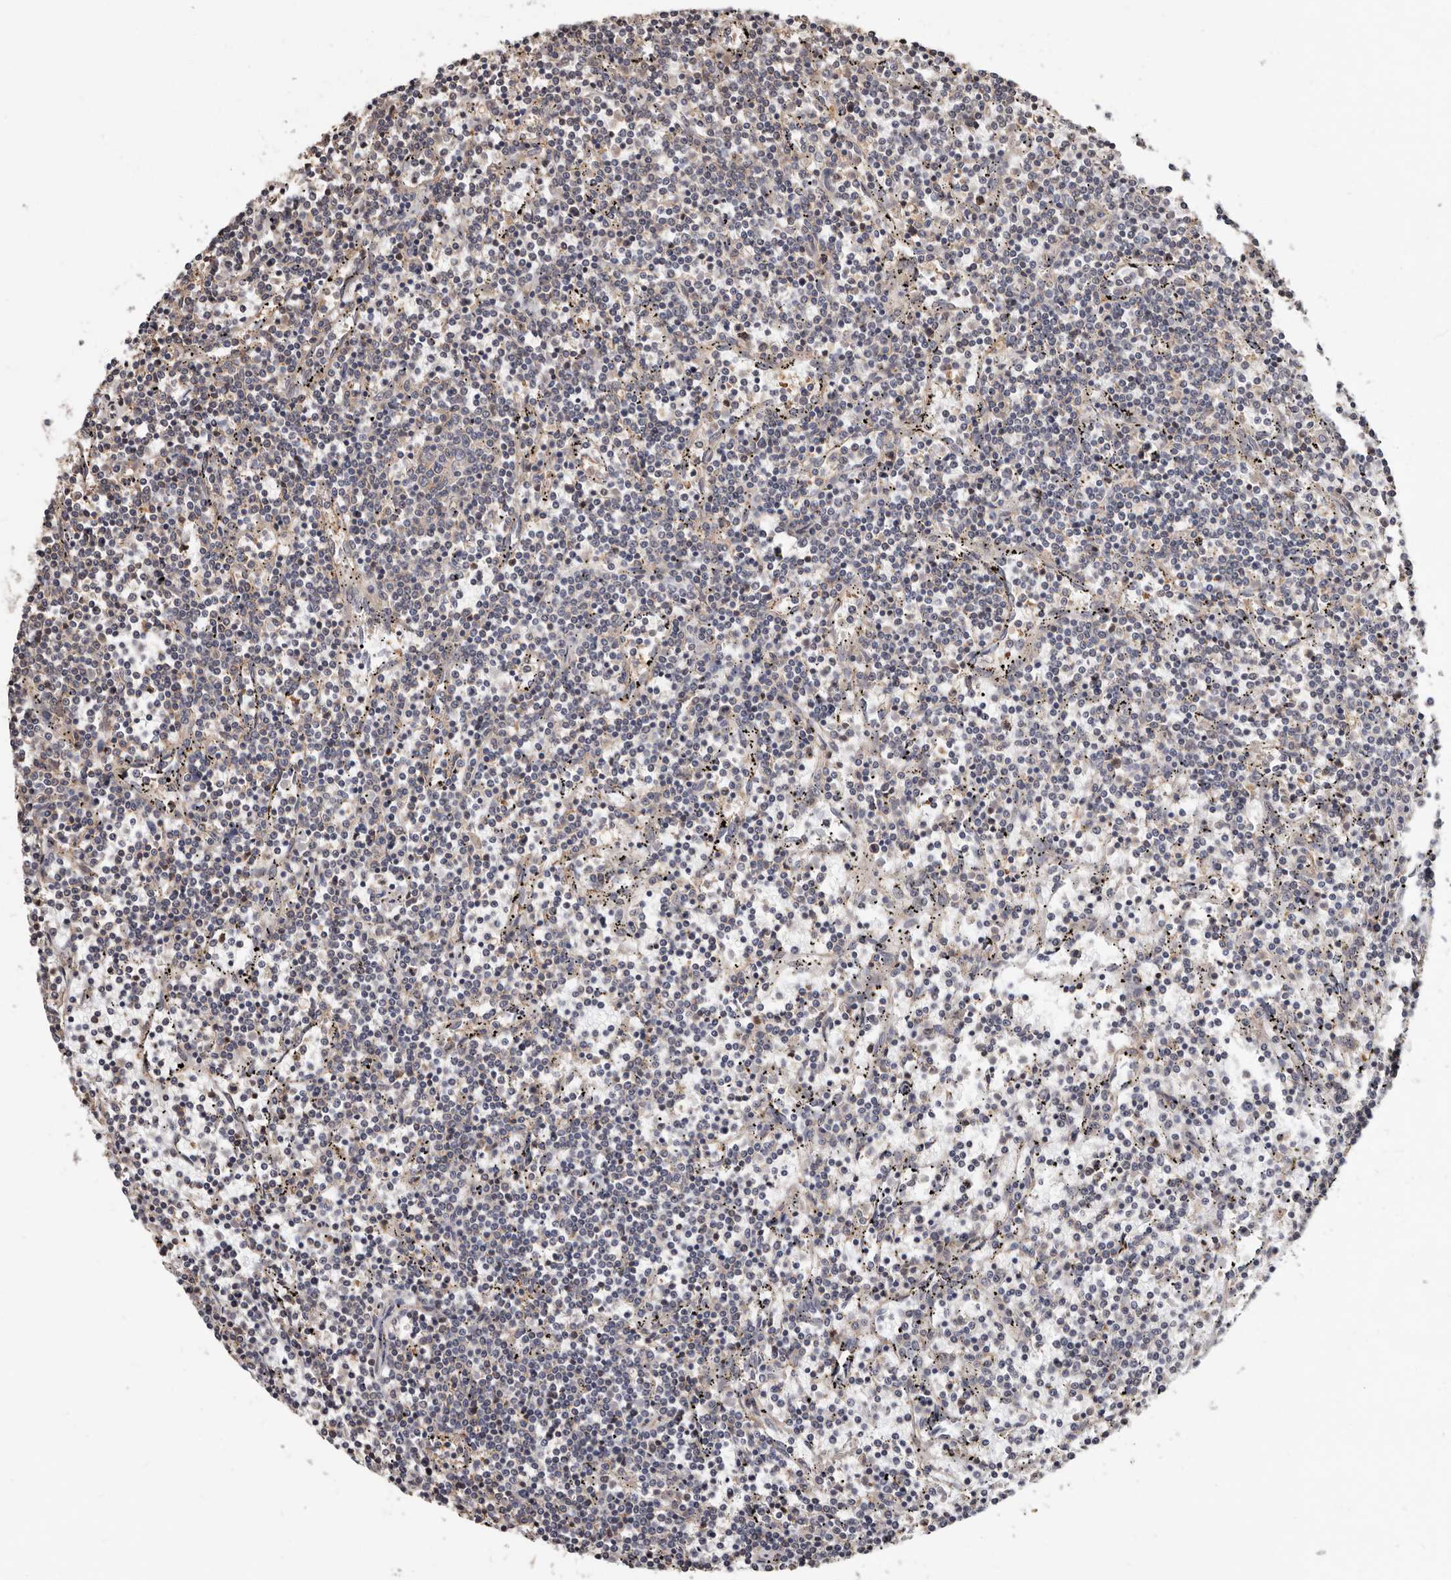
{"staining": {"intensity": "negative", "quantity": "none", "location": "none"}, "tissue": "lymphoma", "cell_type": "Tumor cells", "image_type": "cancer", "snomed": [{"axis": "morphology", "description": "Malignant lymphoma, non-Hodgkin's type, Low grade"}, {"axis": "topography", "description": "Spleen"}], "caption": "Immunohistochemistry histopathology image of neoplastic tissue: human lymphoma stained with DAB (3,3'-diaminobenzidine) shows no significant protein expression in tumor cells.", "gene": "MRPL18", "patient": {"sex": "female", "age": 50}}